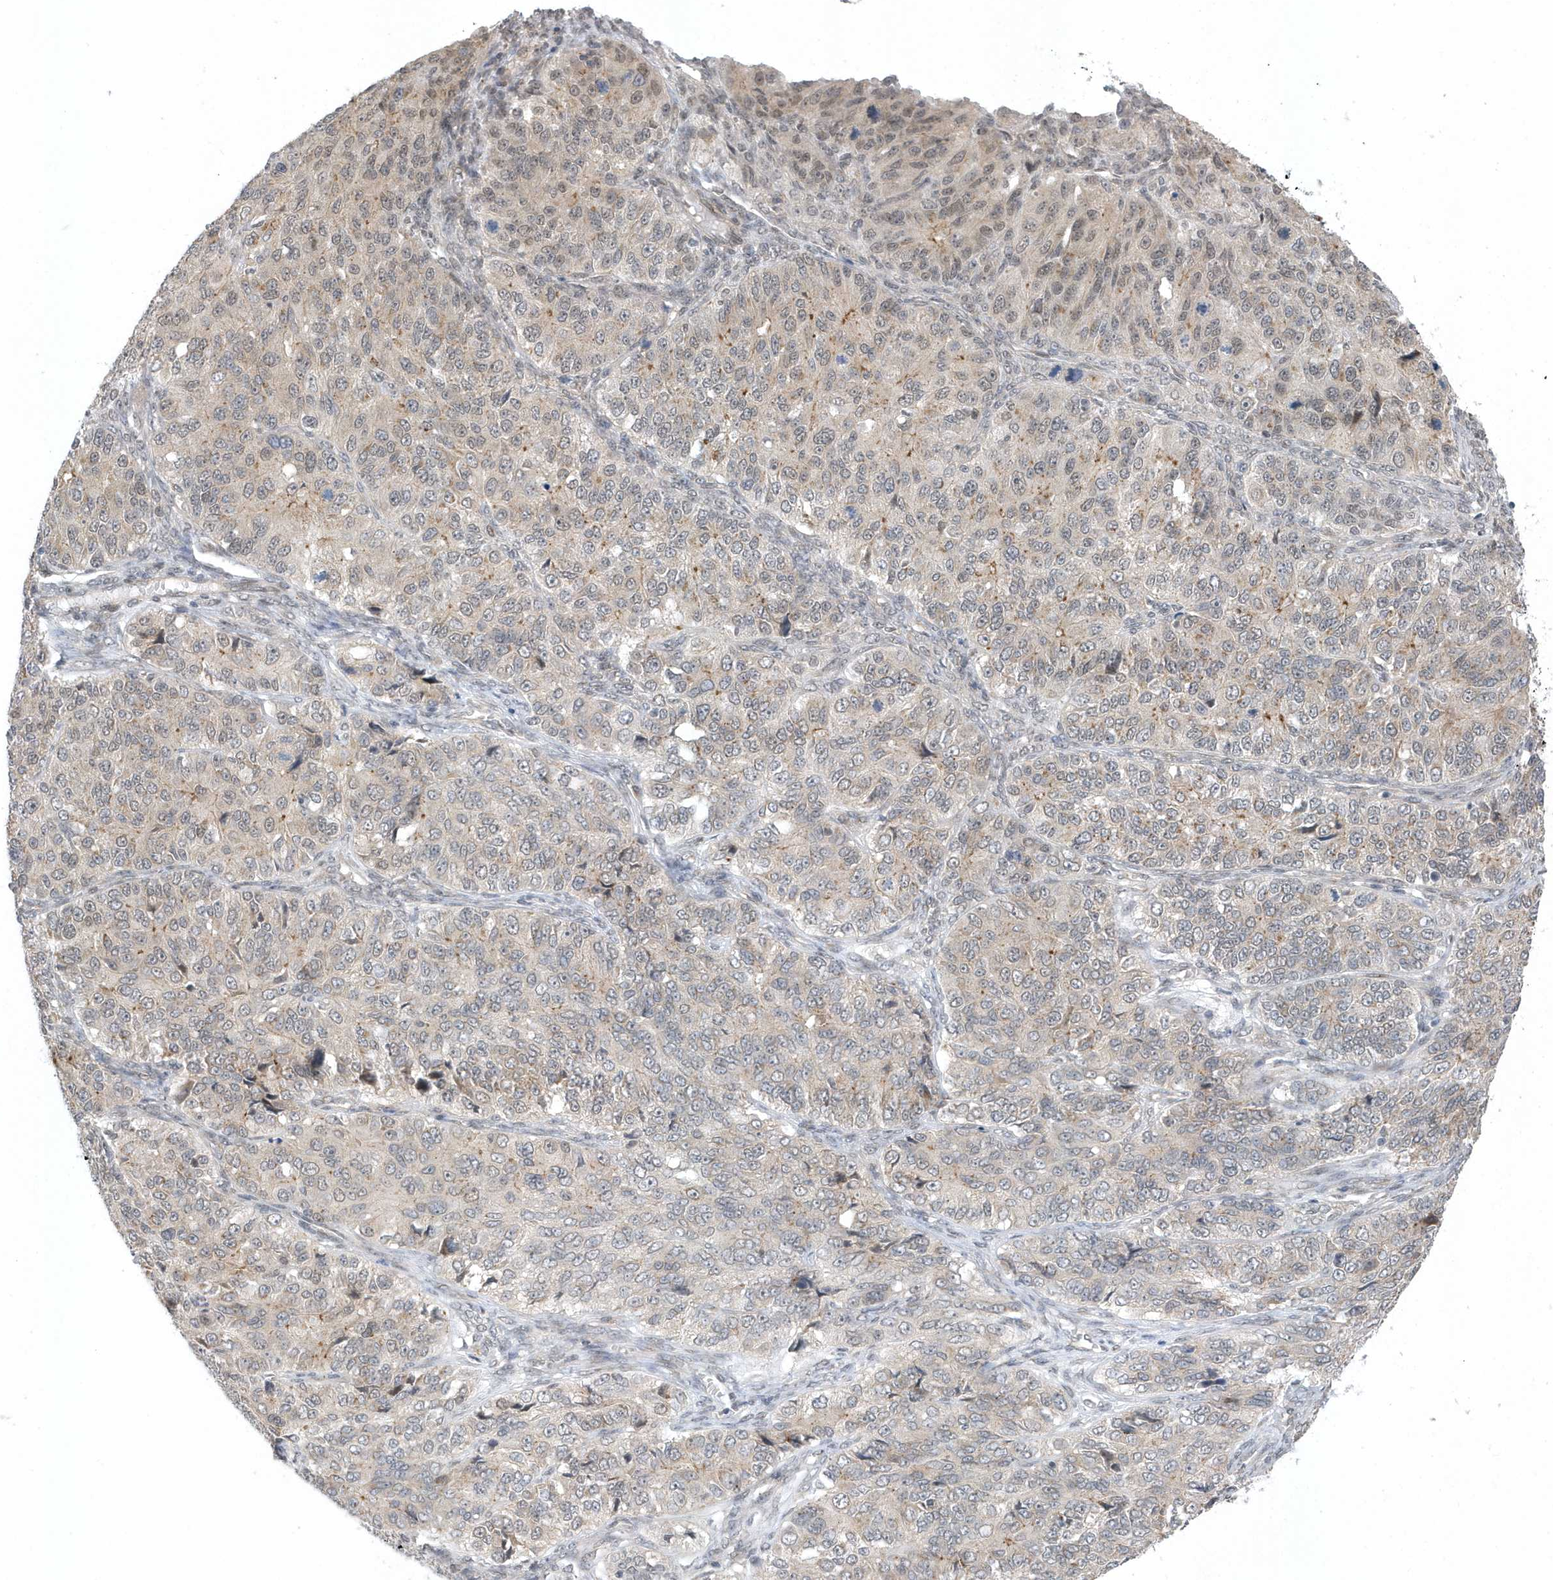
{"staining": {"intensity": "weak", "quantity": "<25%", "location": "nuclear"}, "tissue": "ovarian cancer", "cell_type": "Tumor cells", "image_type": "cancer", "snomed": [{"axis": "morphology", "description": "Carcinoma, endometroid"}, {"axis": "topography", "description": "Ovary"}], "caption": "Tumor cells are negative for protein expression in human ovarian cancer. (Stains: DAB (3,3'-diaminobenzidine) immunohistochemistry with hematoxylin counter stain, Microscopy: brightfield microscopy at high magnification).", "gene": "USP53", "patient": {"sex": "female", "age": 51}}